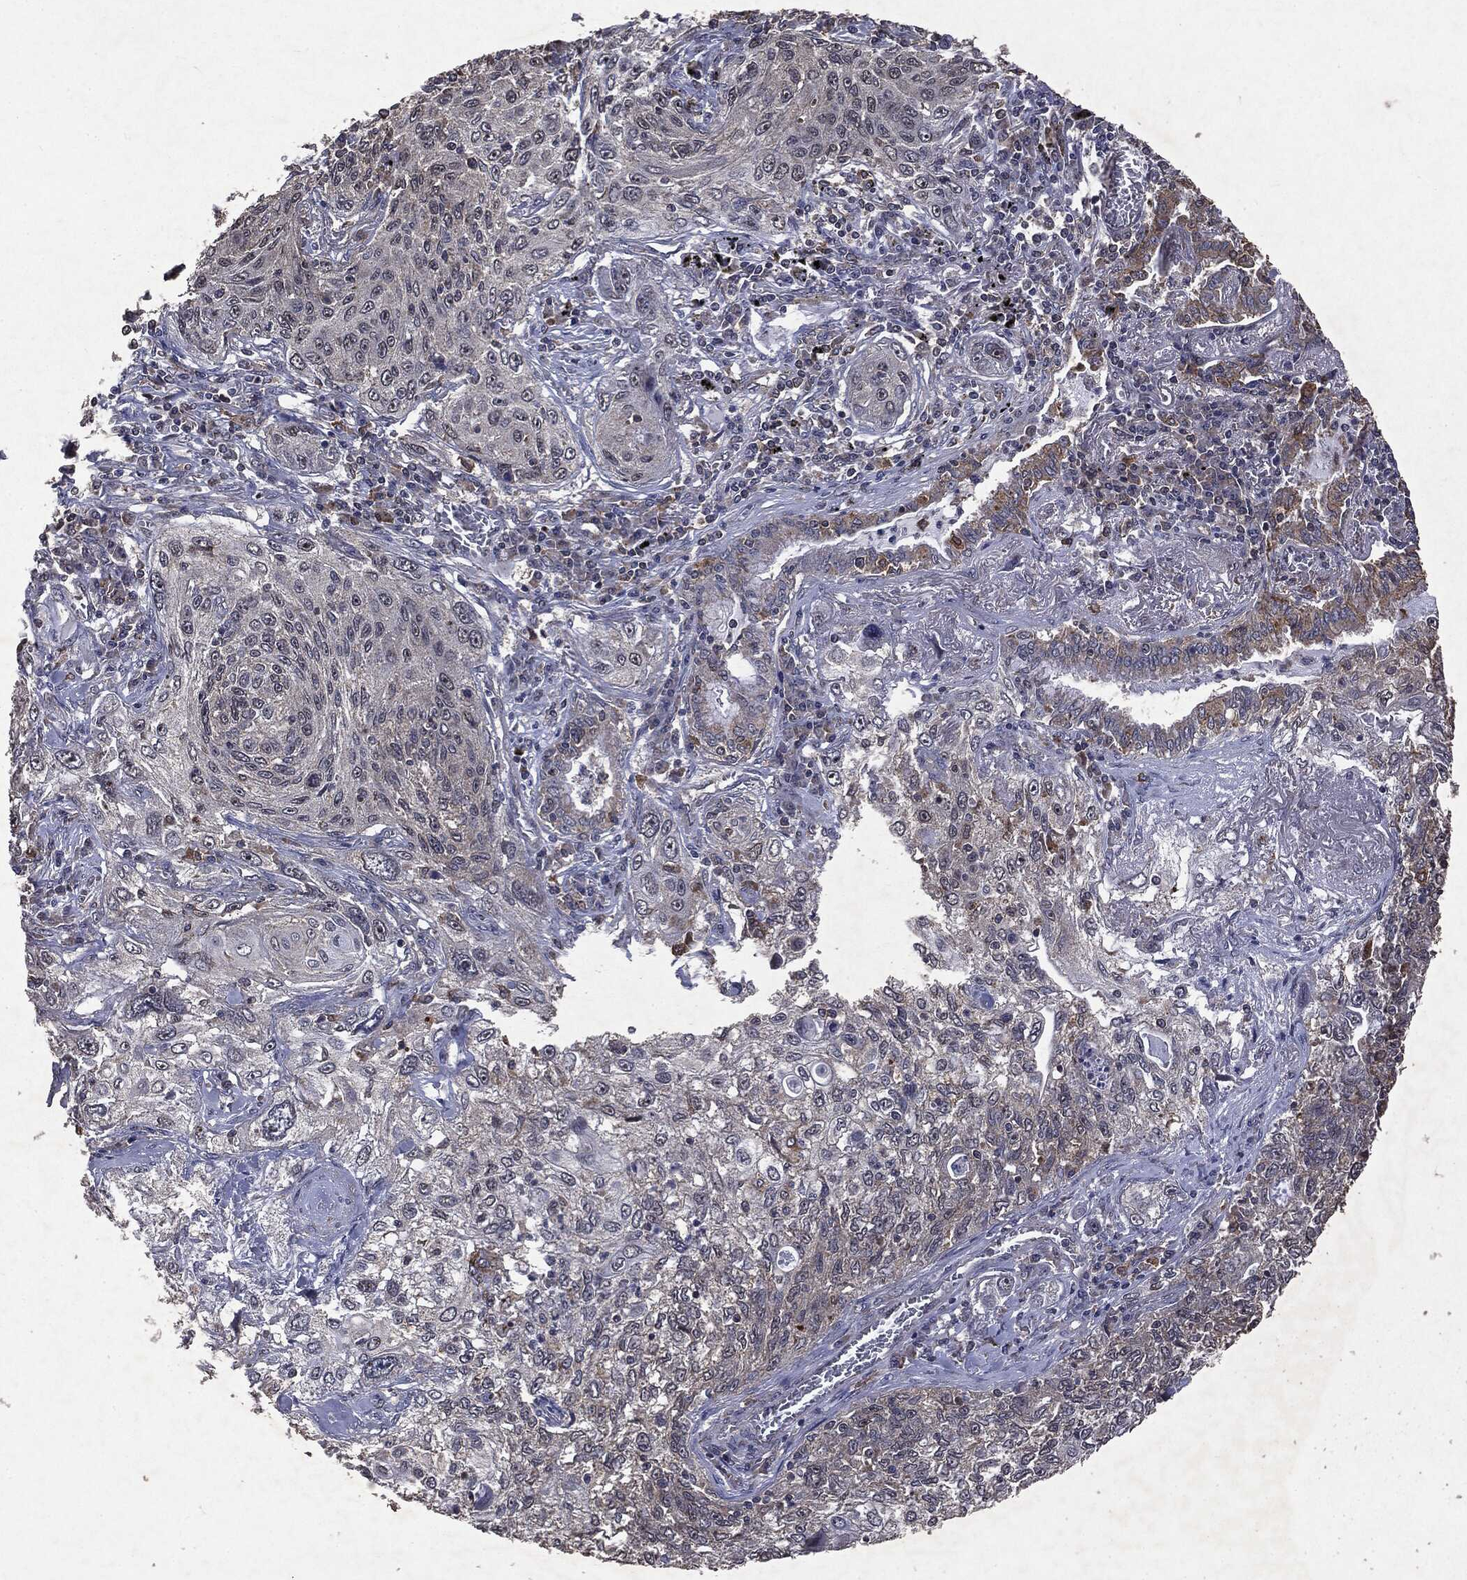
{"staining": {"intensity": "negative", "quantity": "none", "location": "none"}, "tissue": "lung cancer", "cell_type": "Tumor cells", "image_type": "cancer", "snomed": [{"axis": "morphology", "description": "Squamous cell carcinoma, NOS"}, {"axis": "topography", "description": "Lung"}], "caption": "Tumor cells show no significant positivity in lung squamous cell carcinoma. (DAB immunohistochemistry visualized using brightfield microscopy, high magnification).", "gene": "PTEN", "patient": {"sex": "female", "age": 69}}